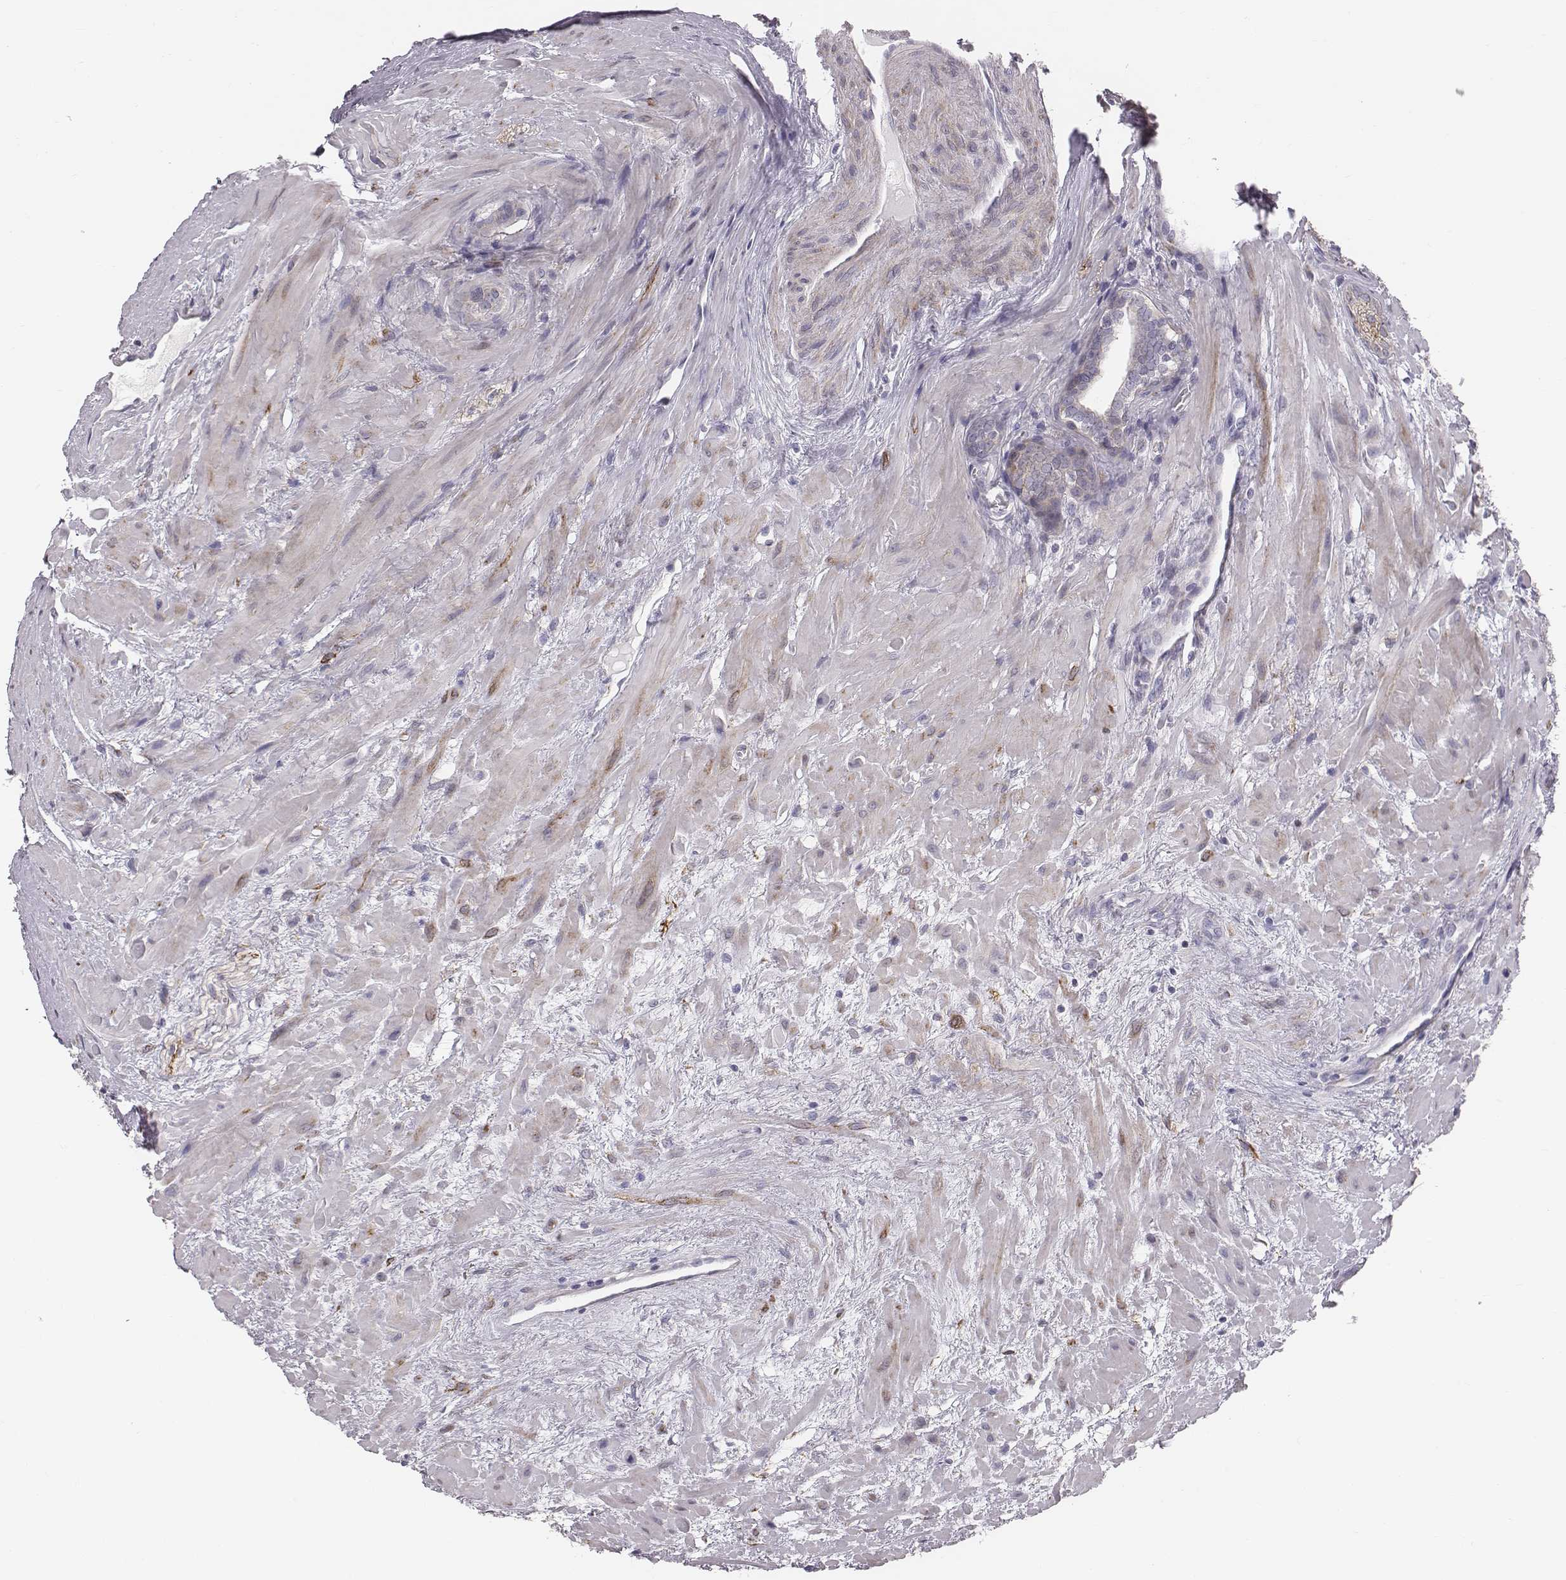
{"staining": {"intensity": "negative", "quantity": "none", "location": "none"}, "tissue": "prostate cancer", "cell_type": "Tumor cells", "image_type": "cancer", "snomed": [{"axis": "morphology", "description": "Adenocarcinoma, NOS"}, {"axis": "topography", "description": "Prostate"}], "caption": "Micrograph shows no protein positivity in tumor cells of prostate cancer (adenocarcinoma) tissue.", "gene": "PRKCZ", "patient": {"sex": "male", "age": 66}}